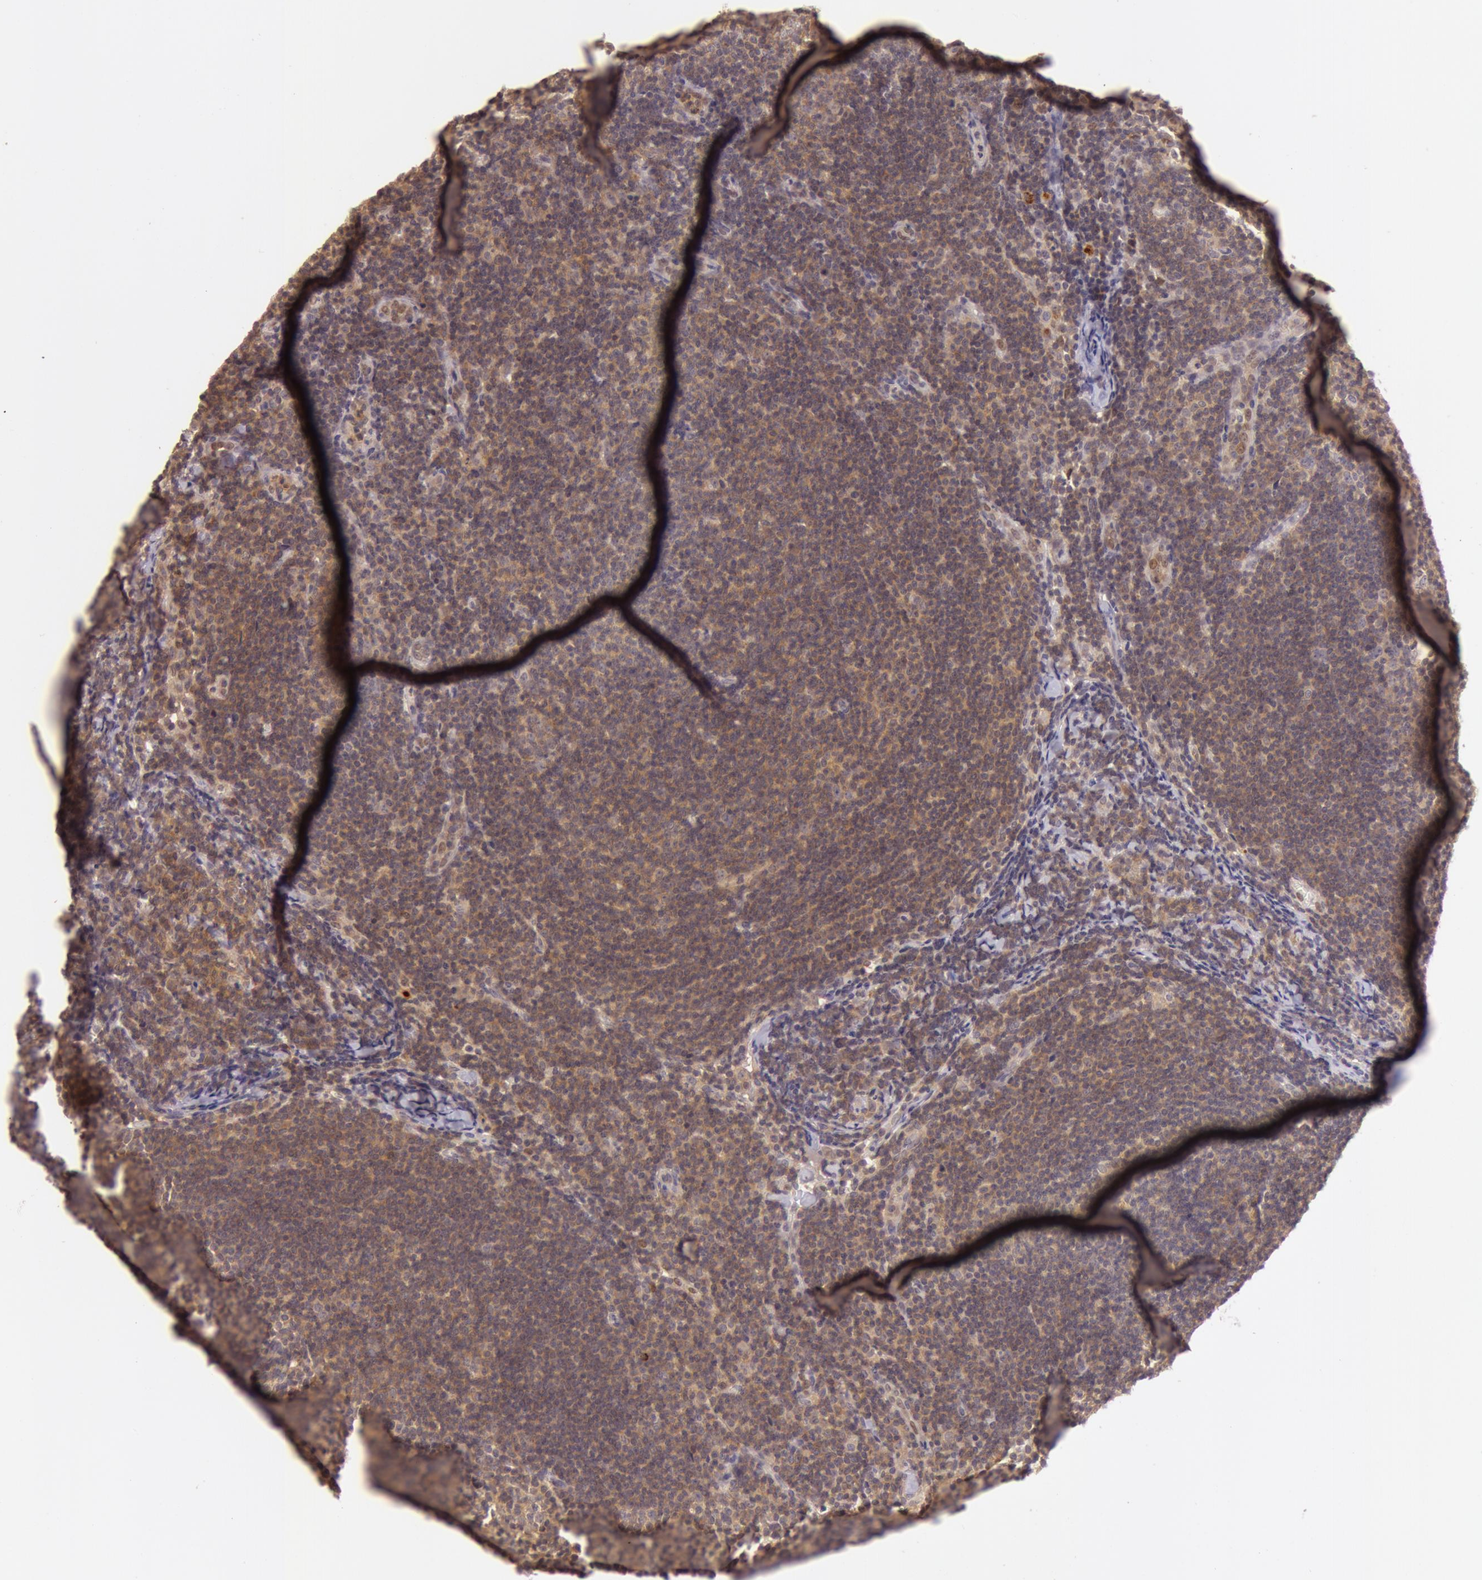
{"staining": {"intensity": "moderate", "quantity": ">75%", "location": "cytoplasmic/membranous"}, "tissue": "lymphoma", "cell_type": "Tumor cells", "image_type": "cancer", "snomed": [{"axis": "morphology", "description": "Malignant lymphoma, non-Hodgkin's type, Low grade"}, {"axis": "topography", "description": "Lymph node"}], "caption": "Protein analysis of lymphoma tissue exhibits moderate cytoplasmic/membranous positivity in approximately >75% of tumor cells.", "gene": "ATG2B", "patient": {"sex": "male", "age": 49}}